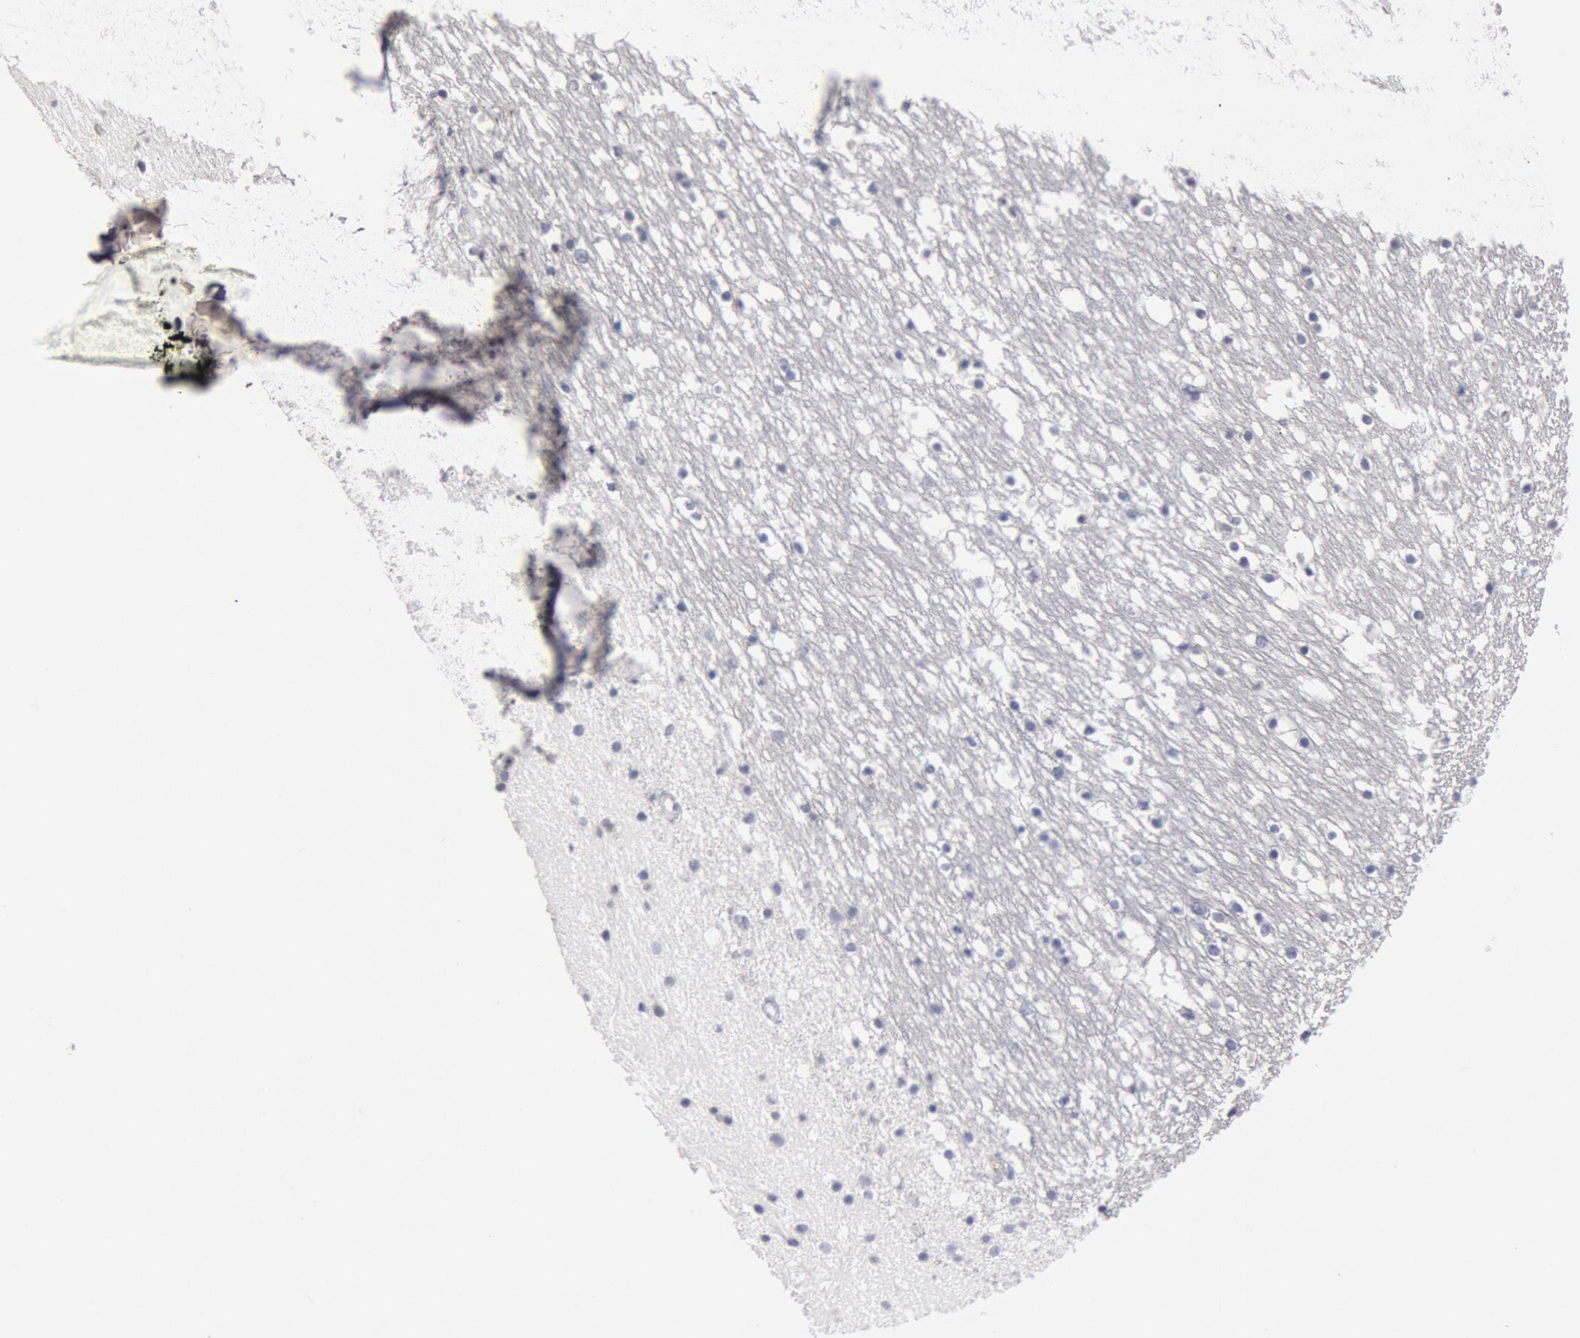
{"staining": {"intensity": "negative", "quantity": "none", "location": "none"}, "tissue": "caudate", "cell_type": "Glial cells", "image_type": "normal", "snomed": [{"axis": "morphology", "description": "Normal tissue, NOS"}, {"axis": "topography", "description": "Lateral ventricle wall"}], "caption": "Micrograph shows no protein expression in glial cells of unremarkable caudate.", "gene": "FOXA2", "patient": {"sex": "male", "age": 45}}